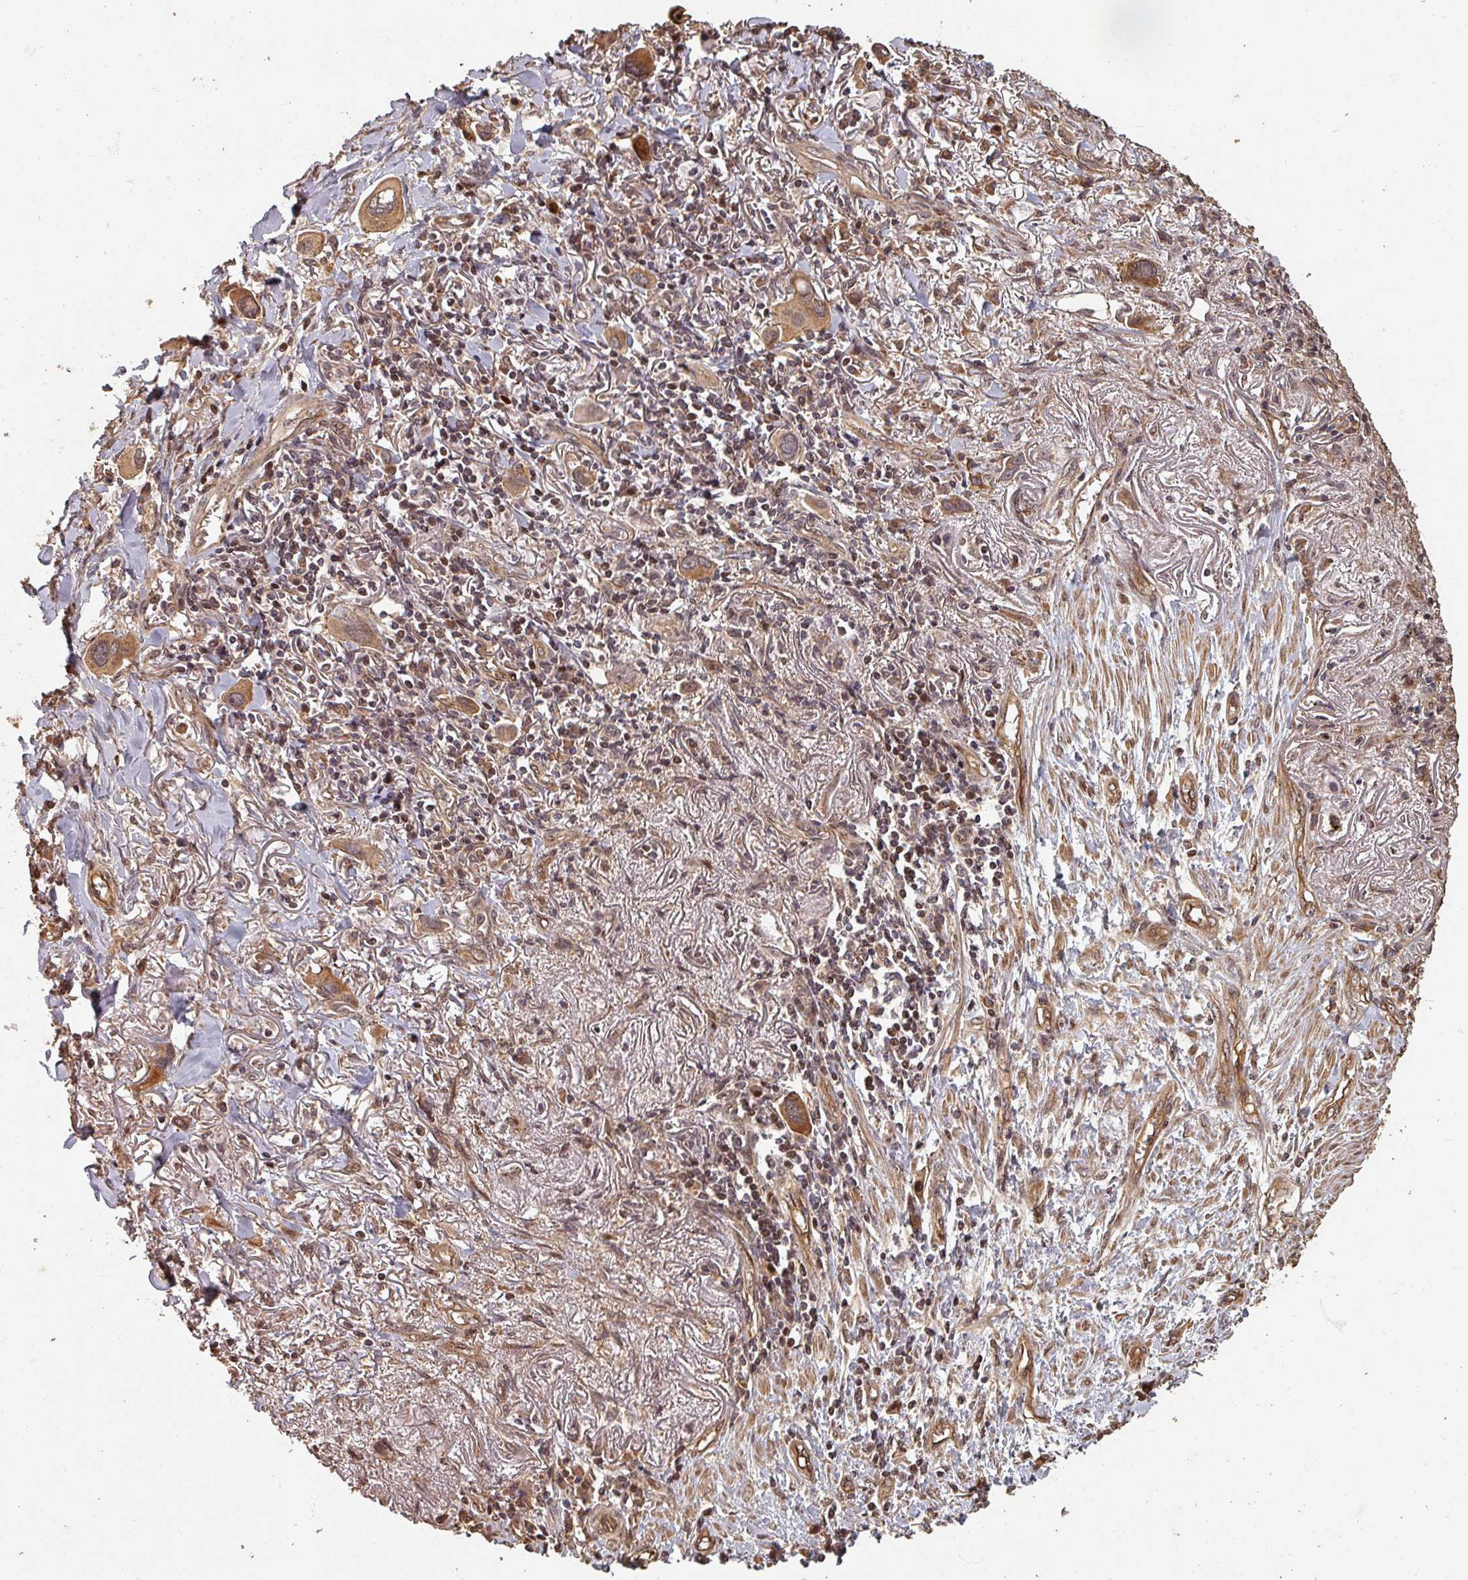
{"staining": {"intensity": "moderate", "quantity": ">75%", "location": "cytoplasmic/membranous,nuclear"}, "tissue": "lung cancer", "cell_type": "Tumor cells", "image_type": "cancer", "snomed": [{"axis": "morphology", "description": "Adenocarcinoma, NOS"}, {"axis": "topography", "description": "Lung"}], "caption": "DAB (3,3'-diaminobenzidine) immunohistochemical staining of lung cancer (adenocarcinoma) demonstrates moderate cytoplasmic/membranous and nuclear protein staining in approximately >75% of tumor cells.", "gene": "EID1", "patient": {"sex": "male", "age": 76}}